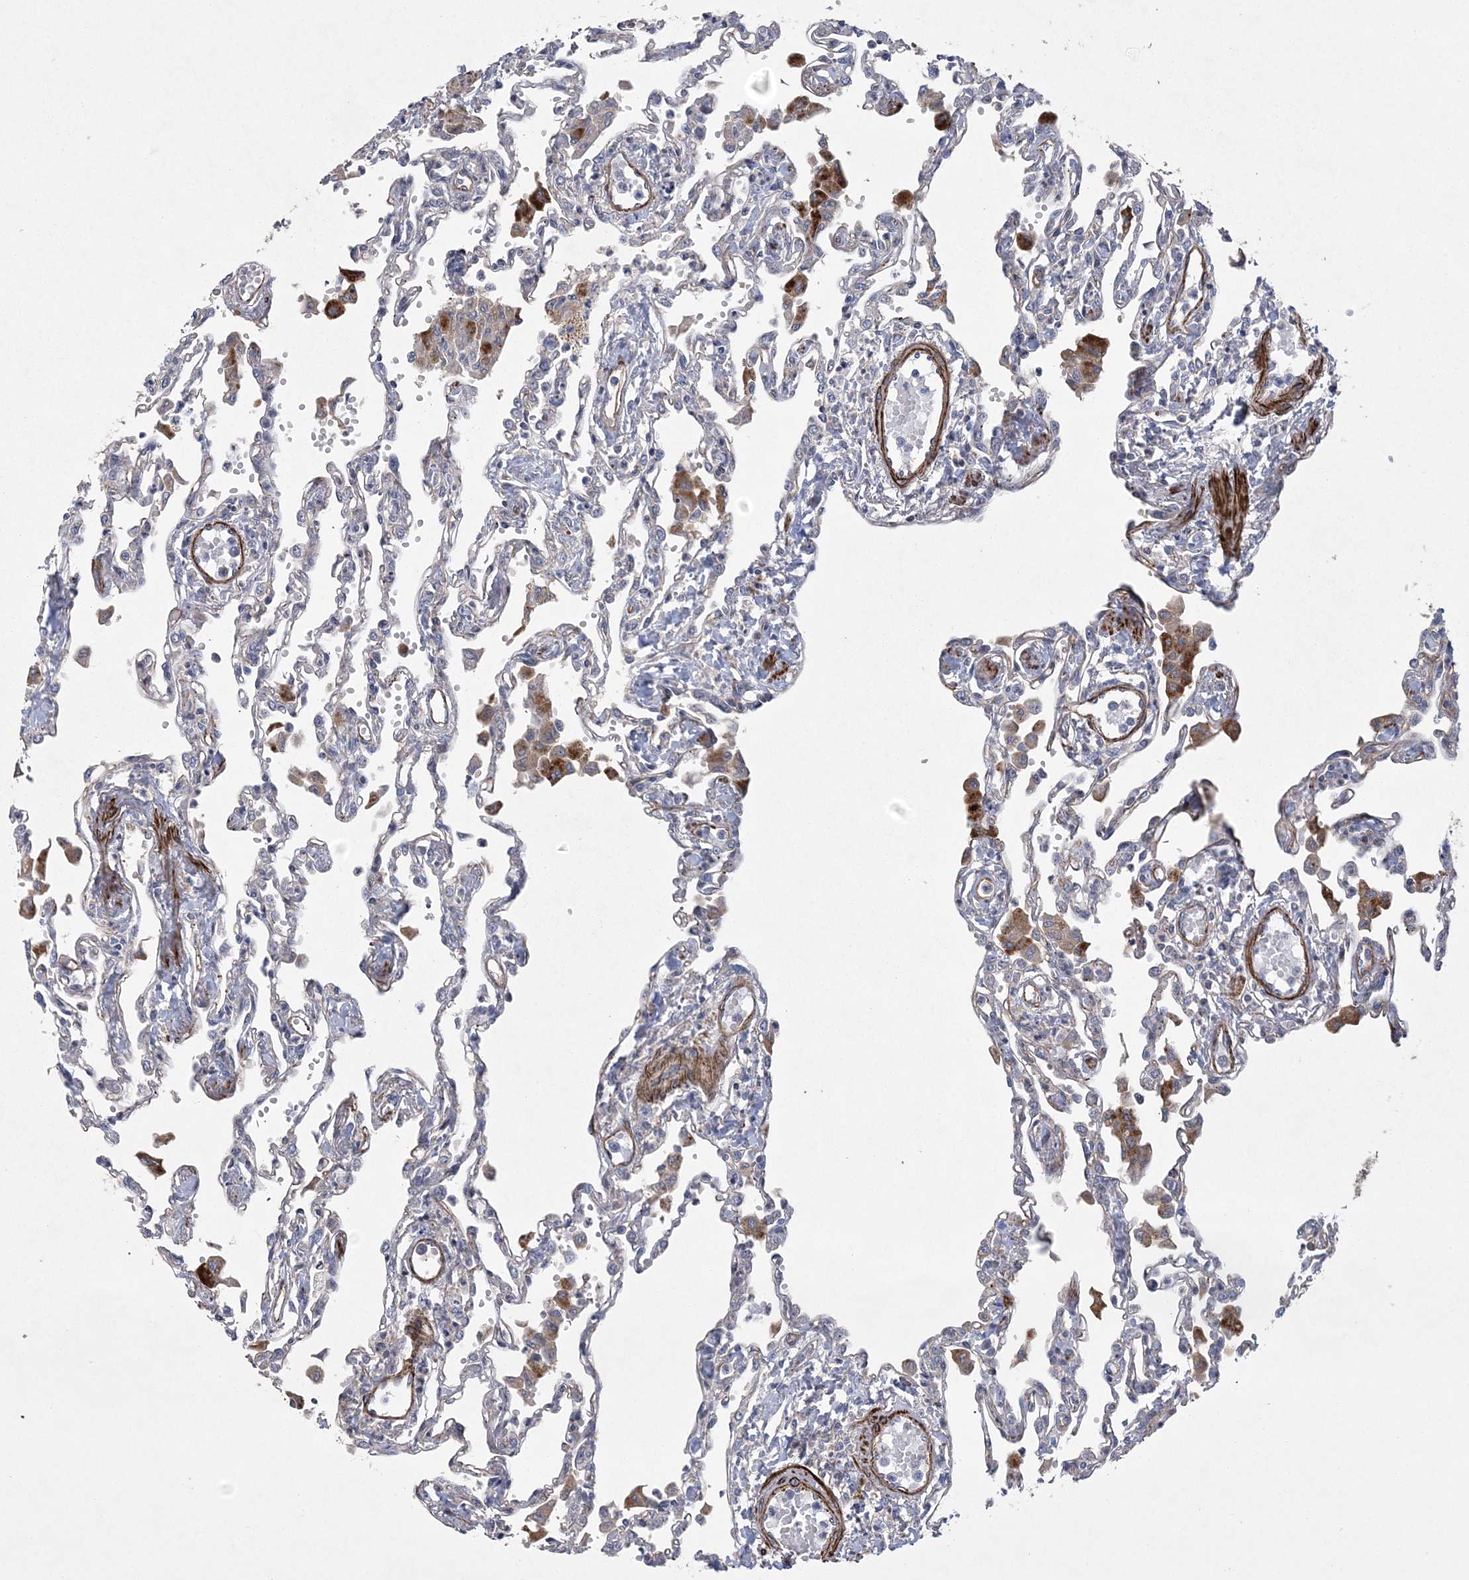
{"staining": {"intensity": "negative", "quantity": "none", "location": "none"}, "tissue": "lung", "cell_type": "Alveolar cells", "image_type": "normal", "snomed": [{"axis": "morphology", "description": "Normal tissue, NOS"}, {"axis": "topography", "description": "Bronchus"}, {"axis": "topography", "description": "Lung"}], "caption": "Image shows no protein positivity in alveolar cells of benign lung. (Brightfield microscopy of DAB (3,3'-diaminobenzidine) immunohistochemistry at high magnification).", "gene": "ARSJ", "patient": {"sex": "female", "age": 49}}